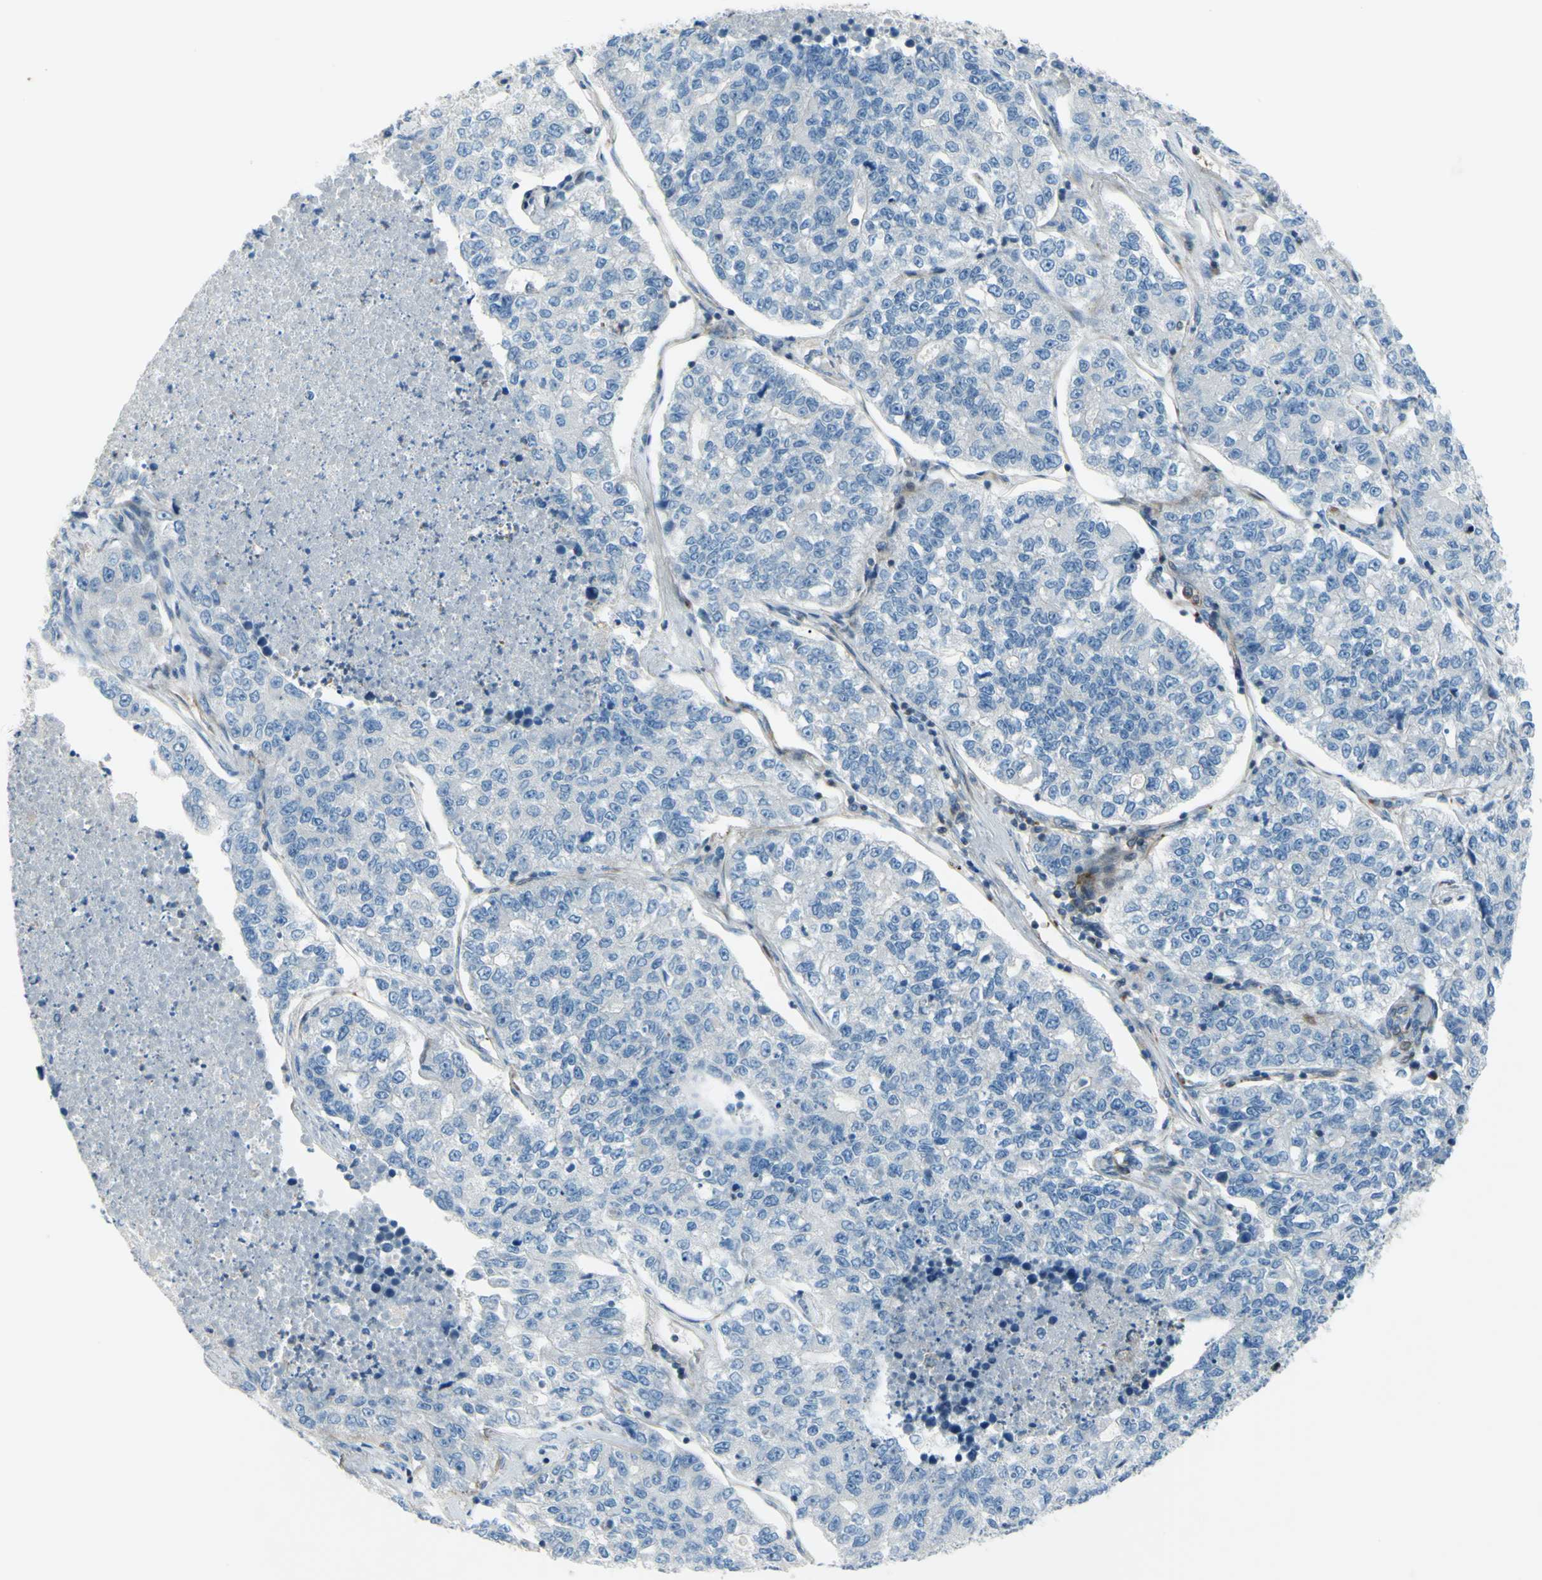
{"staining": {"intensity": "negative", "quantity": "none", "location": "none"}, "tissue": "lung cancer", "cell_type": "Tumor cells", "image_type": "cancer", "snomed": [{"axis": "morphology", "description": "Adenocarcinoma, NOS"}, {"axis": "topography", "description": "Lung"}], "caption": "The micrograph shows no staining of tumor cells in adenocarcinoma (lung). (DAB immunohistochemistry visualized using brightfield microscopy, high magnification).", "gene": "PAK2", "patient": {"sex": "male", "age": 49}}